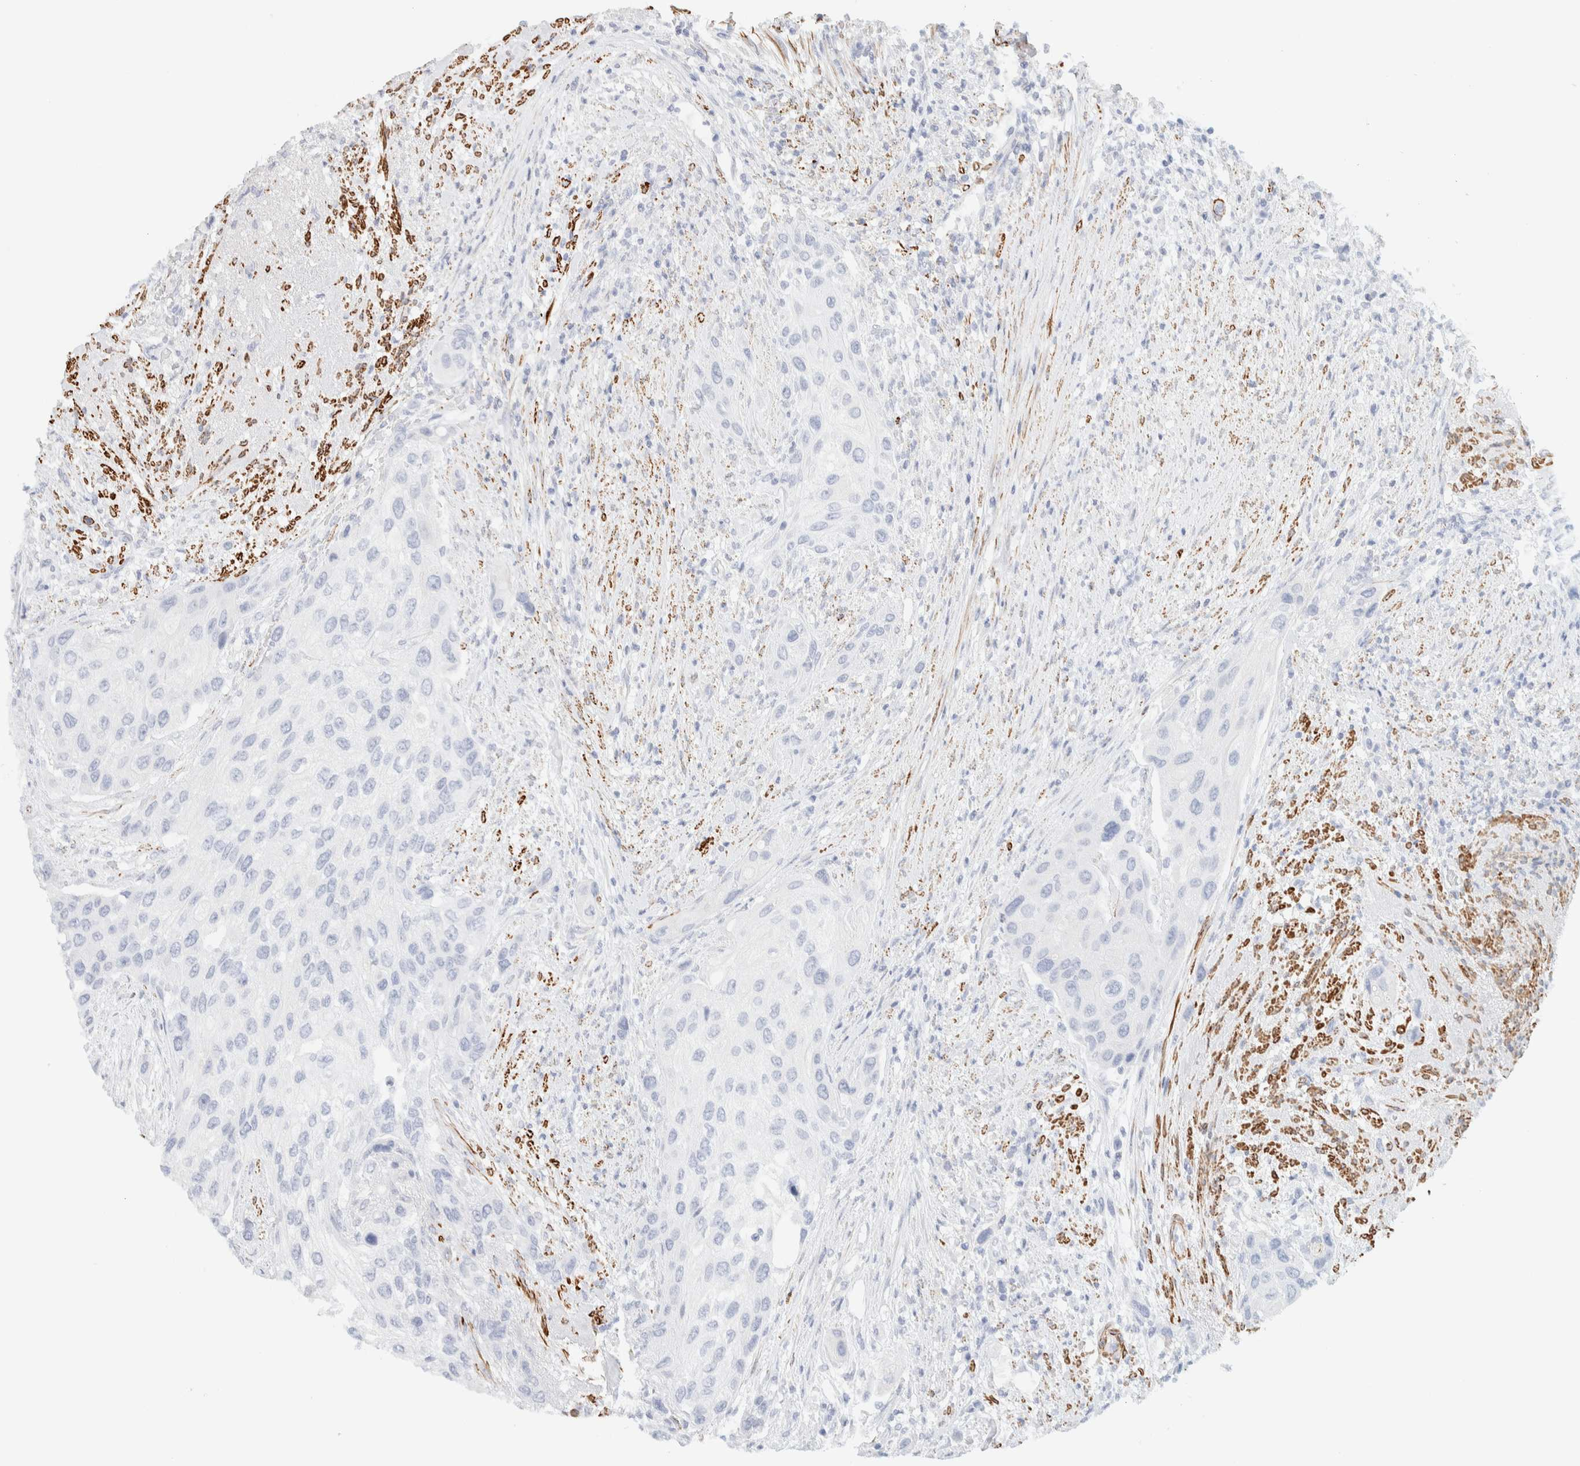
{"staining": {"intensity": "negative", "quantity": "none", "location": "none"}, "tissue": "urothelial cancer", "cell_type": "Tumor cells", "image_type": "cancer", "snomed": [{"axis": "morphology", "description": "Urothelial carcinoma, High grade"}, {"axis": "topography", "description": "Urinary bladder"}], "caption": "A high-resolution histopathology image shows IHC staining of urothelial cancer, which displays no significant positivity in tumor cells. (Immunohistochemistry (ihc), brightfield microscopy, high magnification).", "gene": "AFMID", "patient": {"sex": "female", "age": 56}}